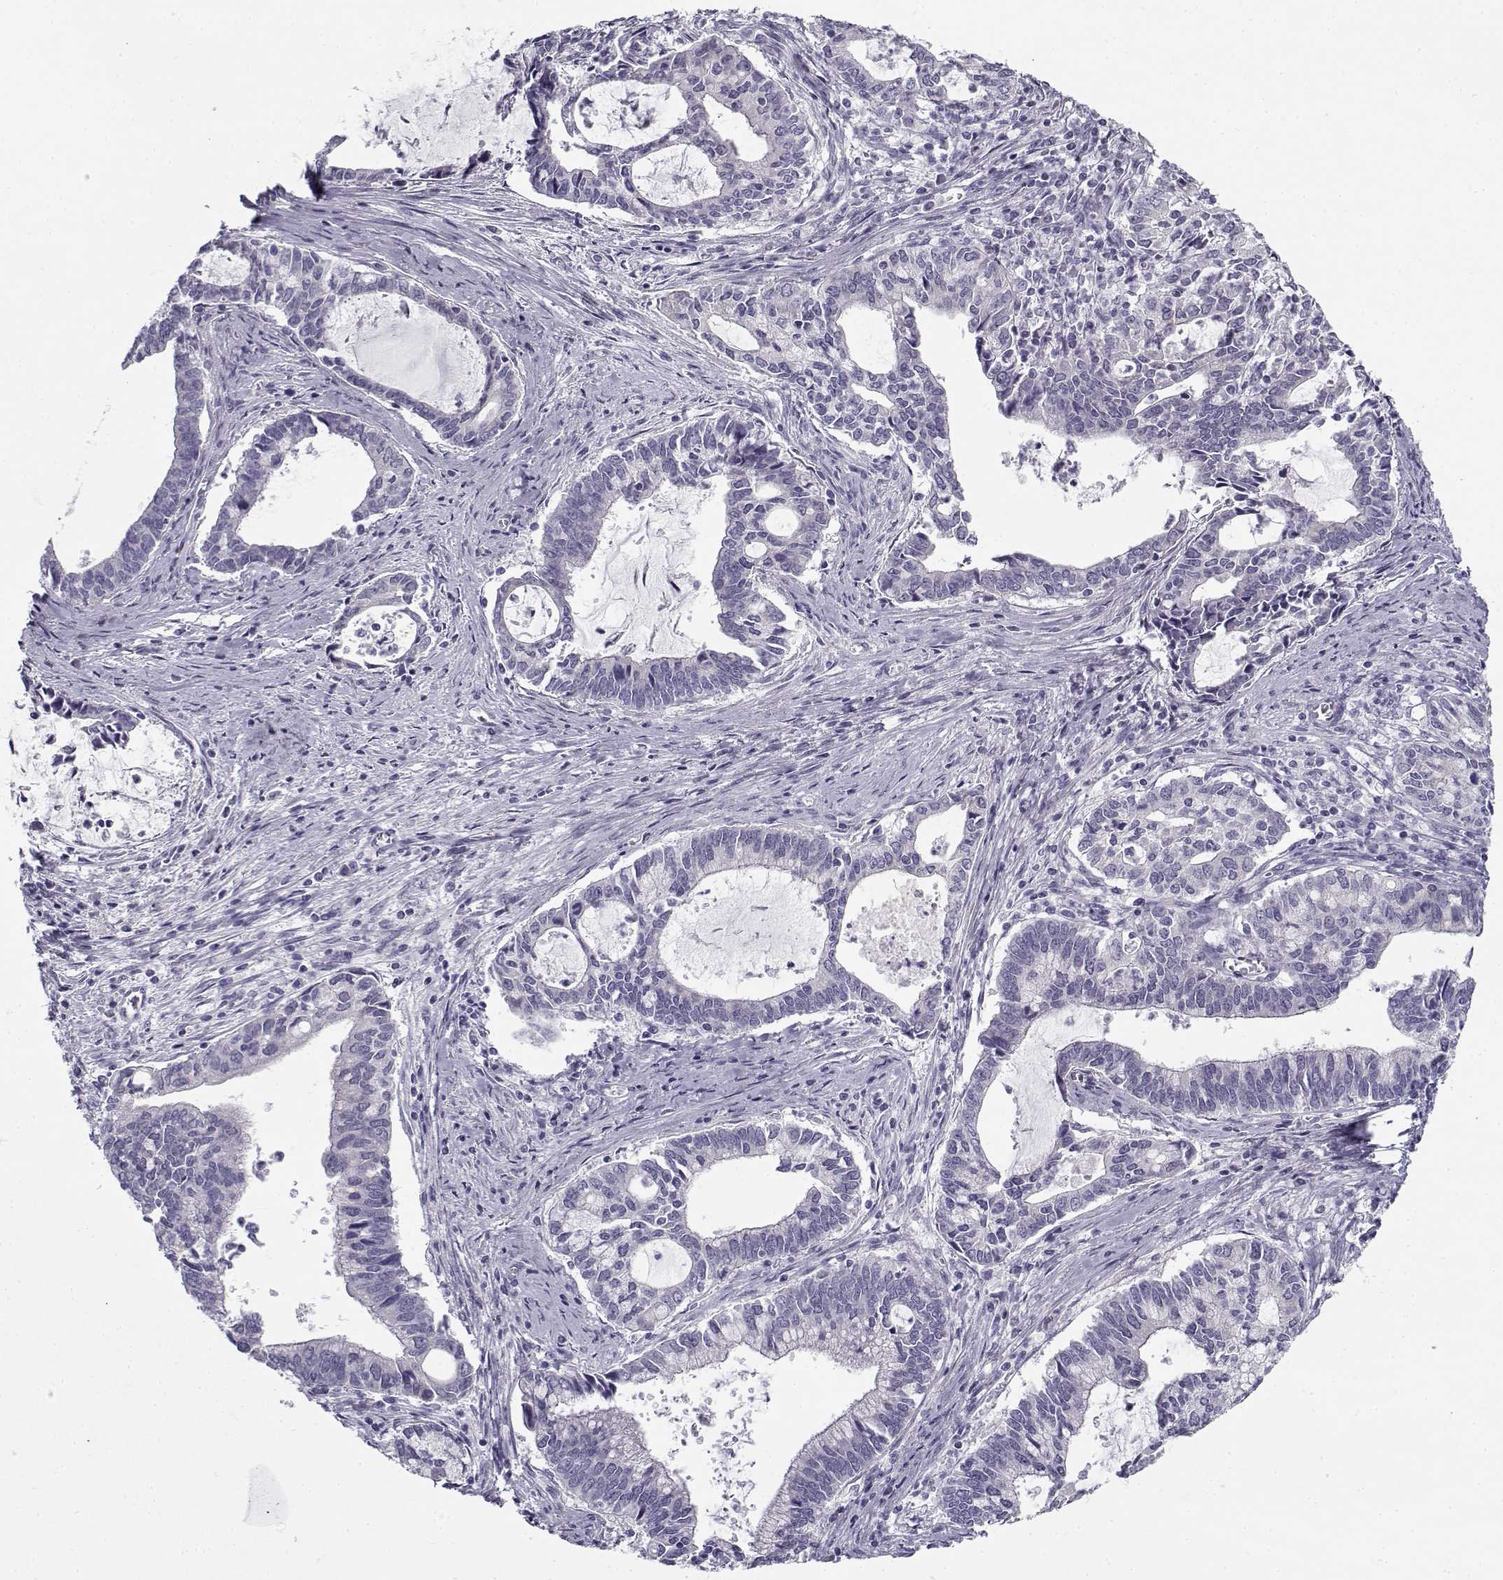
{"staining": {"intensity": "negative", "quantity": "none", "location": "none"}, "tissue": "cervical cancer", "cell_type": "Tumor cells", "image_type": "cancer", "snomed": [{"axis": "morphology", "description": "Adenocarcinoma, NOS"}, {"axis": "topography", "description": "Cervix"}], "caption": "A micrograph of human cervical adenocarcinoma is negative for staining in tumor cells.", "gene": "CREB3L3", "patient": {"sex": "female", "age": 42}}